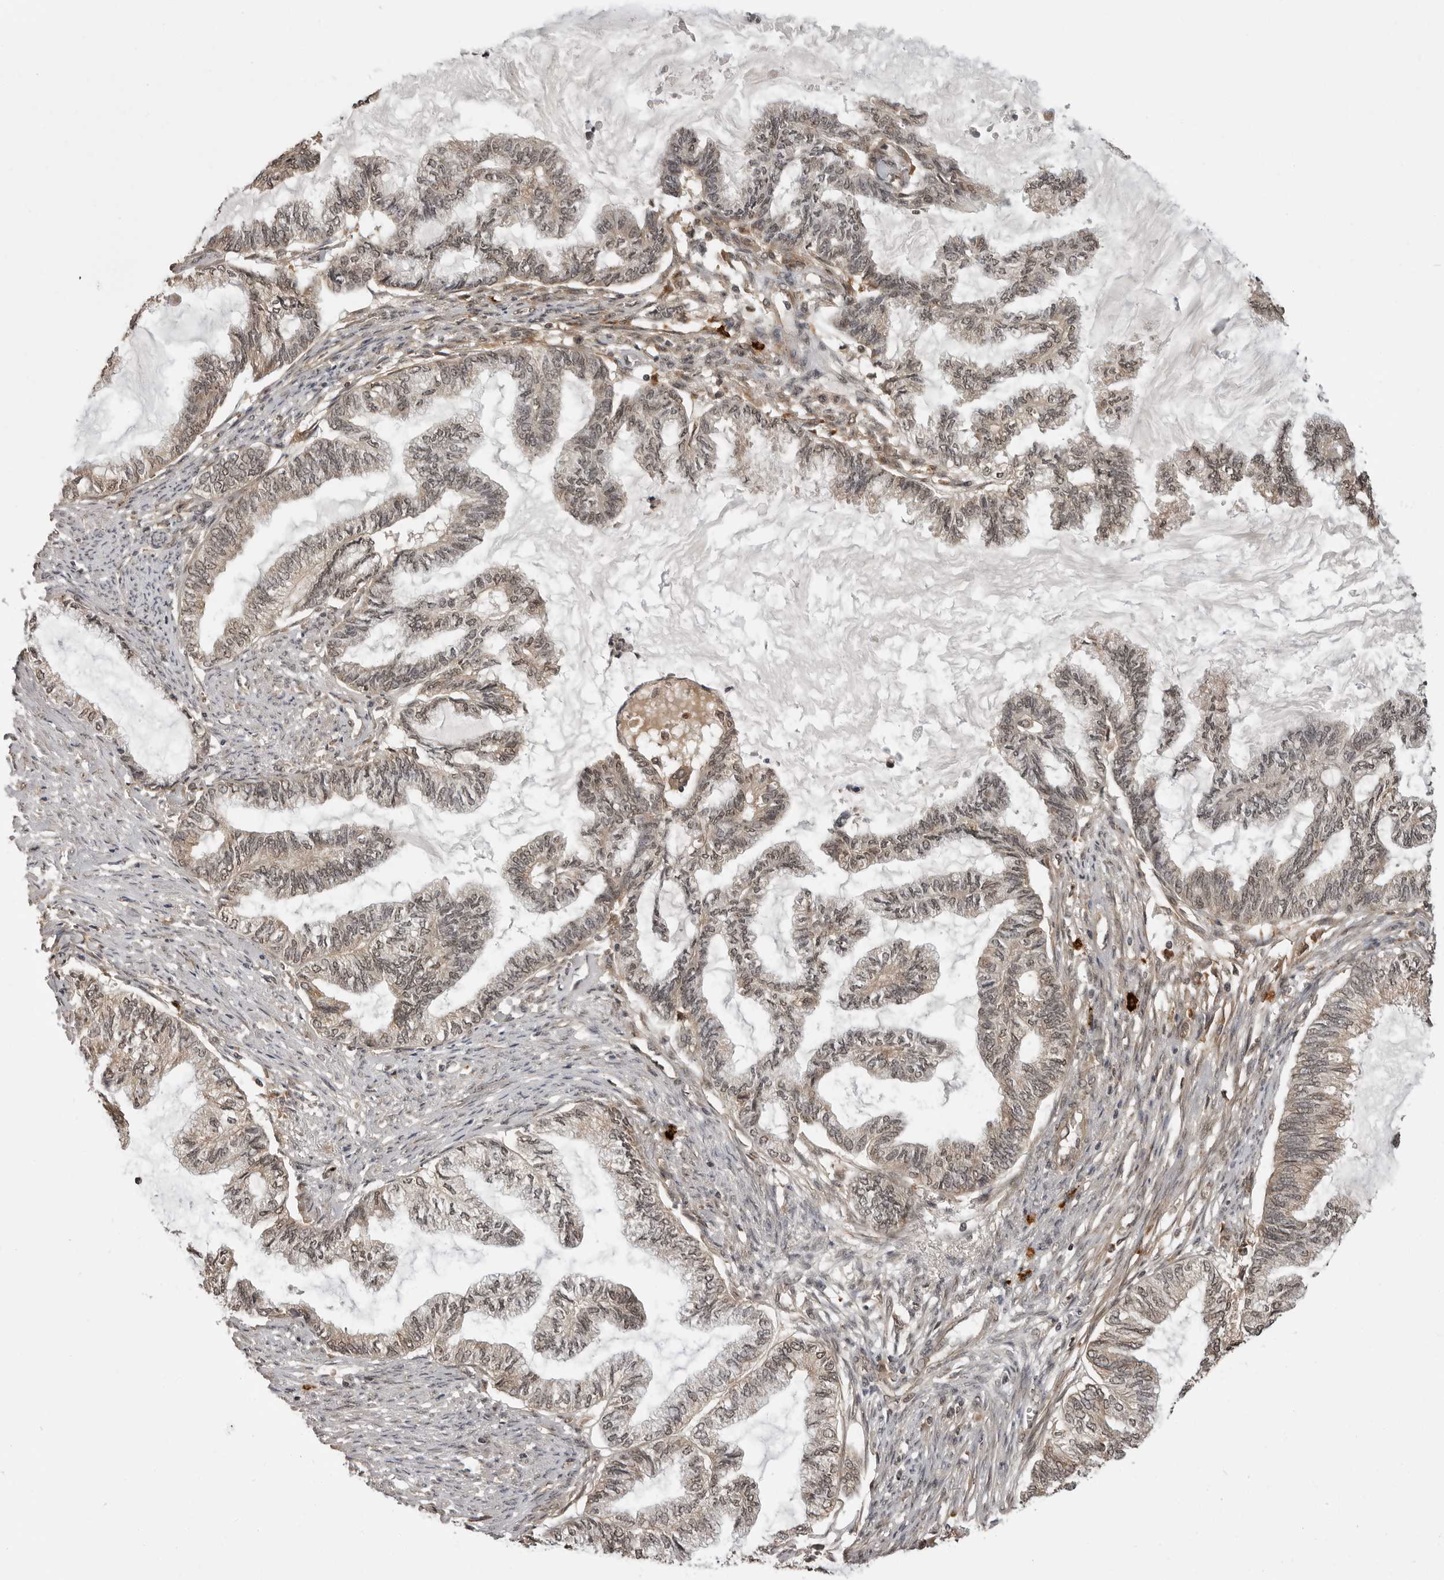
{"staining": {"intensity": "weak", "quantity": "25%-75%", "location": "cytoplasmic/membranous,nuclear"}, "tissue": "endometrial cancer", "cell_type": "Tumor cells", "image_type": "cancer", "snomed": [{"axis": "morphology", "description": "Adenocarcinoma, NOS"}, {"axis": "topography", "description": "Endometrium"}], "caption": "A micrograph showing weak cytoplasmic/membranous and nuclear positivity in about 25%-75% of tumor cells in endometrial cancer (adenocarcinoma), as visualized by brown immunohistochemical staining.", "gene": "IL24", "patient": {"sex": "female", "age": 86}}